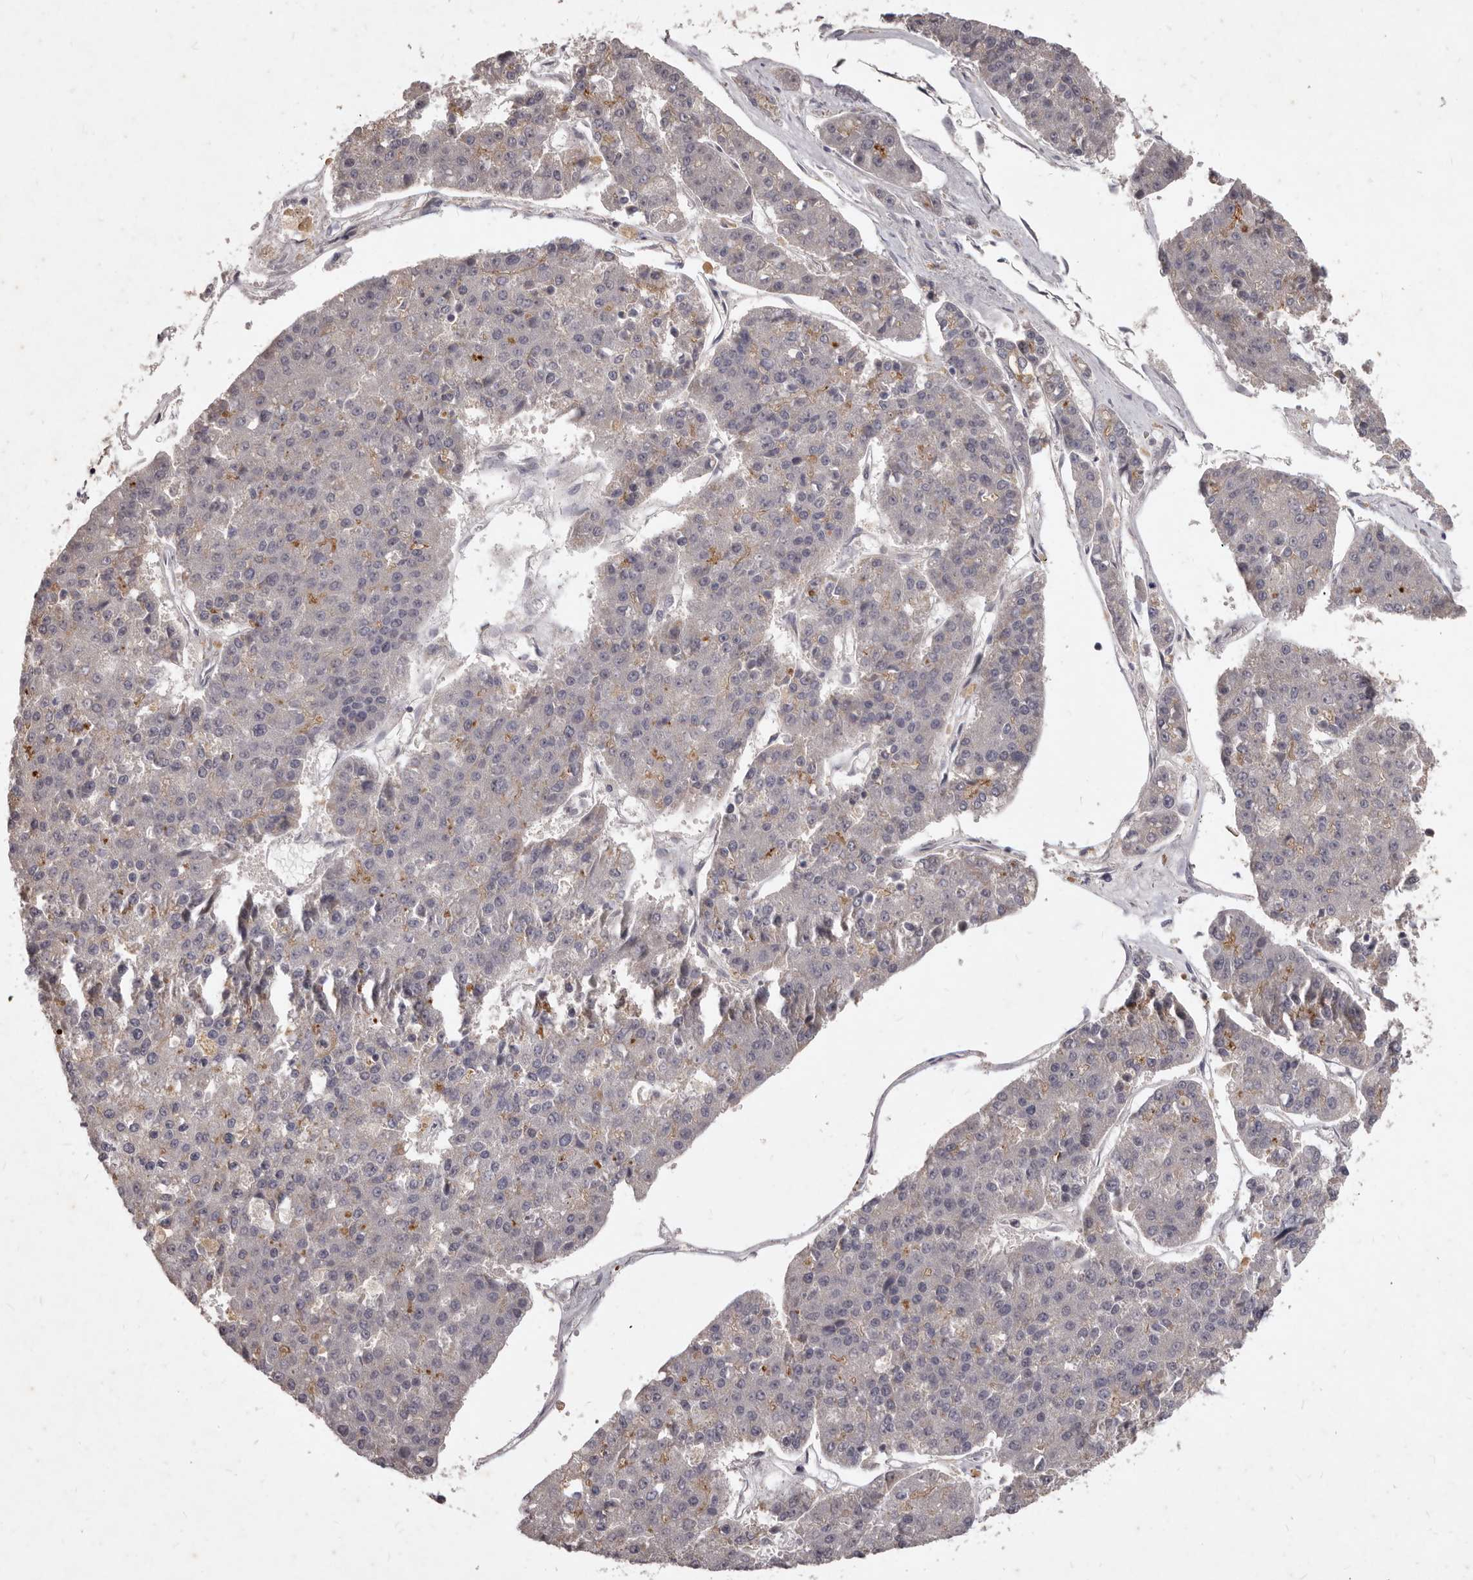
{"staining": {"intensity": "negative", "quantity": "none", "location": "none"}, "tissue": "pancreatic cancer", "cell_type": "Tumor cells", "image_type": "cancer", "snomed": [{"axis": "morphology", "description": "Adenocarcinoma, NOS"}, {"axis": "topography", "description": "Pancreas"}], "caption": "DAB immunohistochemical staining of human pancreatic cancer reveals no significant expression in tumor cells. (Stains: DAB immunohistochemistry (IHC) with hematoxylin counter stain, Microscopy: brightfield microscopy at high magnification).", "gene": "GPRC5C", "patient": {"sex": "male", "age": 50}}